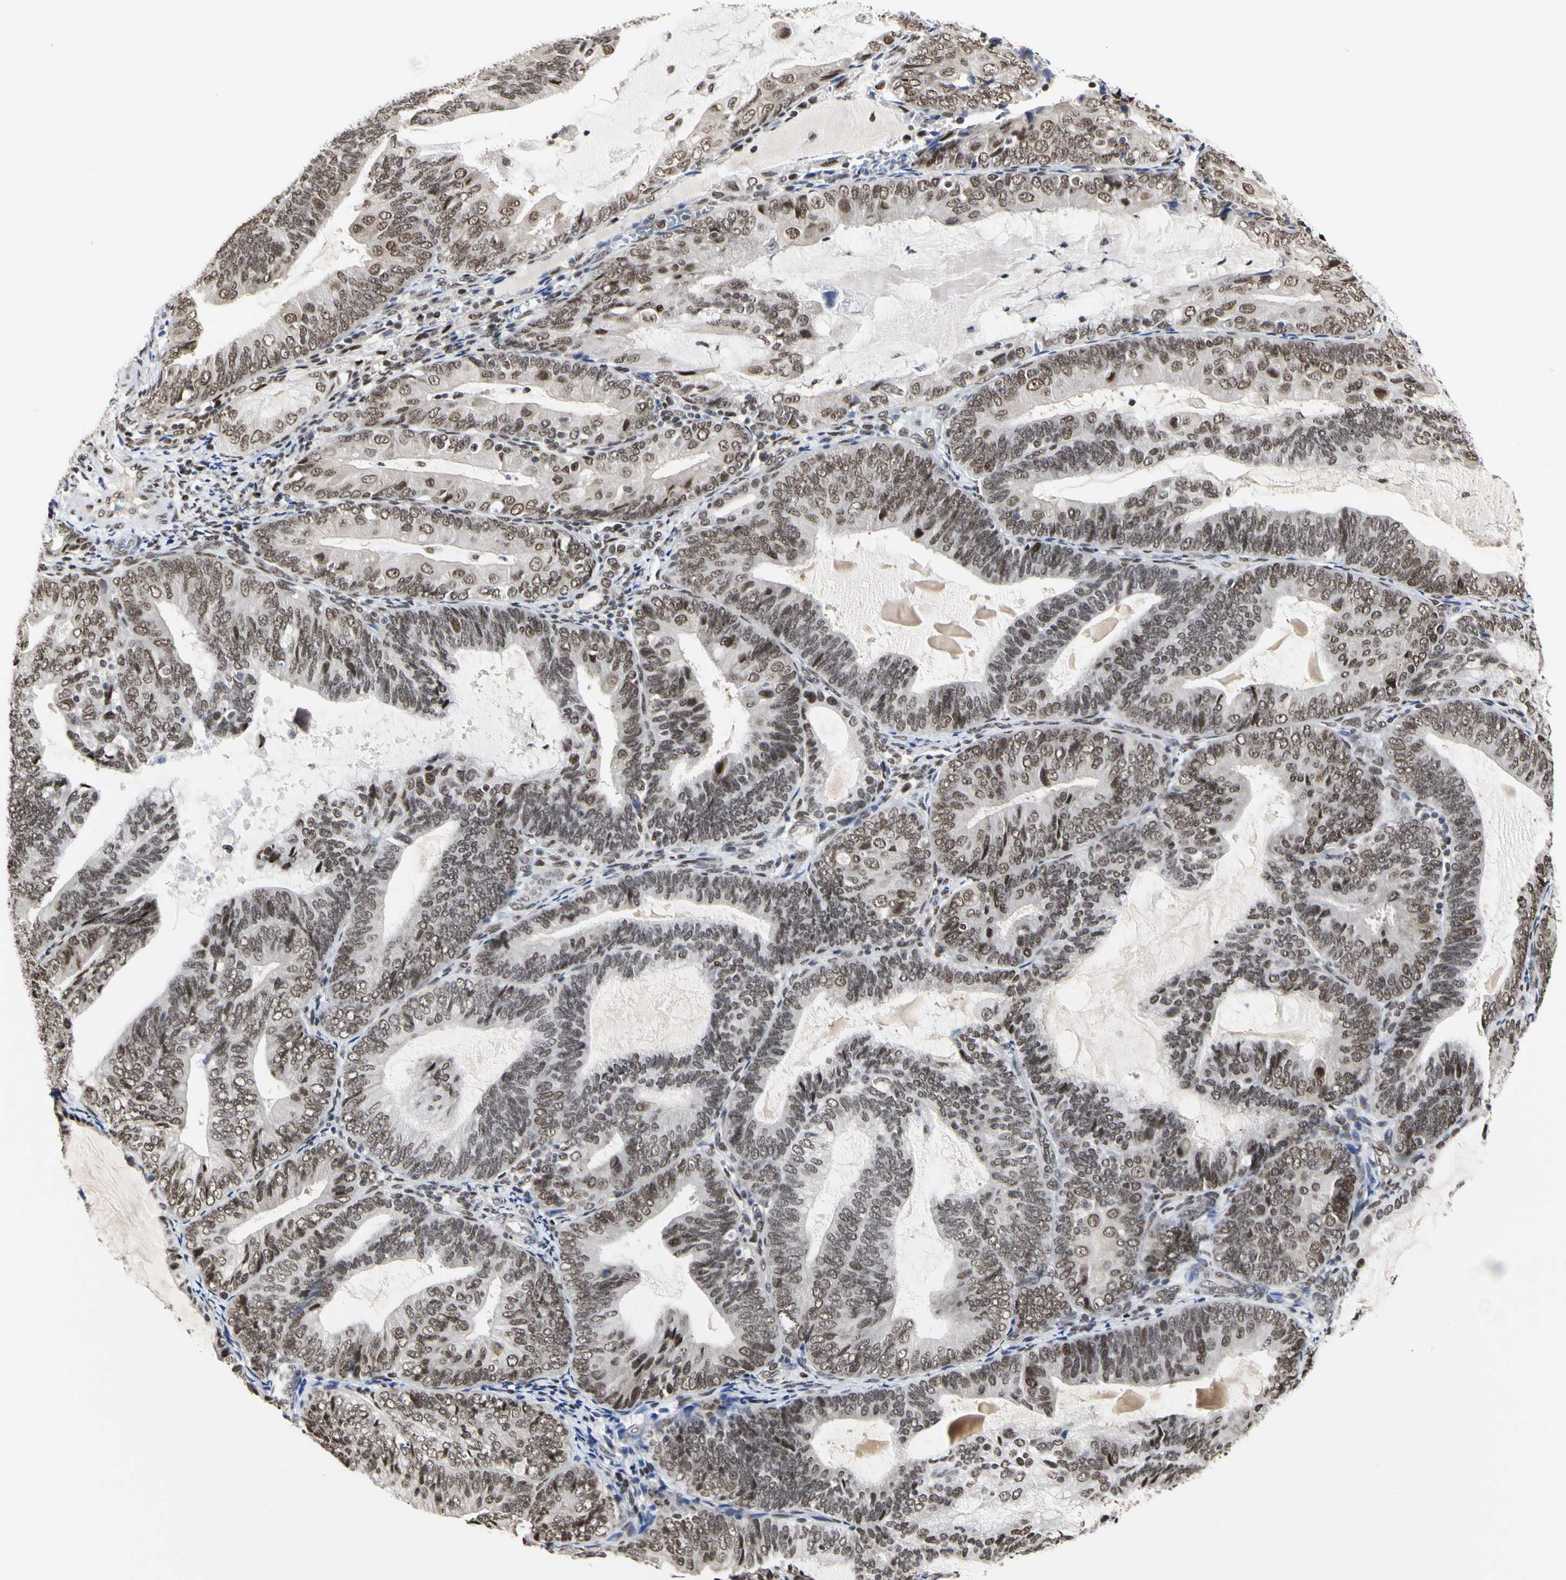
{"staining": {"intensity": "moderate", "quantity": ">75%", "location": "nuclear"}, "tissue": "endometrial cancer", "cell_type": "Tumor cells", "image_type": "cancer", "snomed": [{"axis": "morphology", "description": "Adenocarcinoma, NOS"}, {"axis": "topography", "description": "Endometrium"}], "caption": "Immunohistochemistry photomicrograph of neoplastic tissue: endometrial adenocarcinoma stained using IHC displays medium levels of moderate protein expression localized specifically in the nuclear of tumor cells, appearing as a nuclear brown color.", "gene": "PRMT3", "patient": {"sex": "female", "age": 81}}